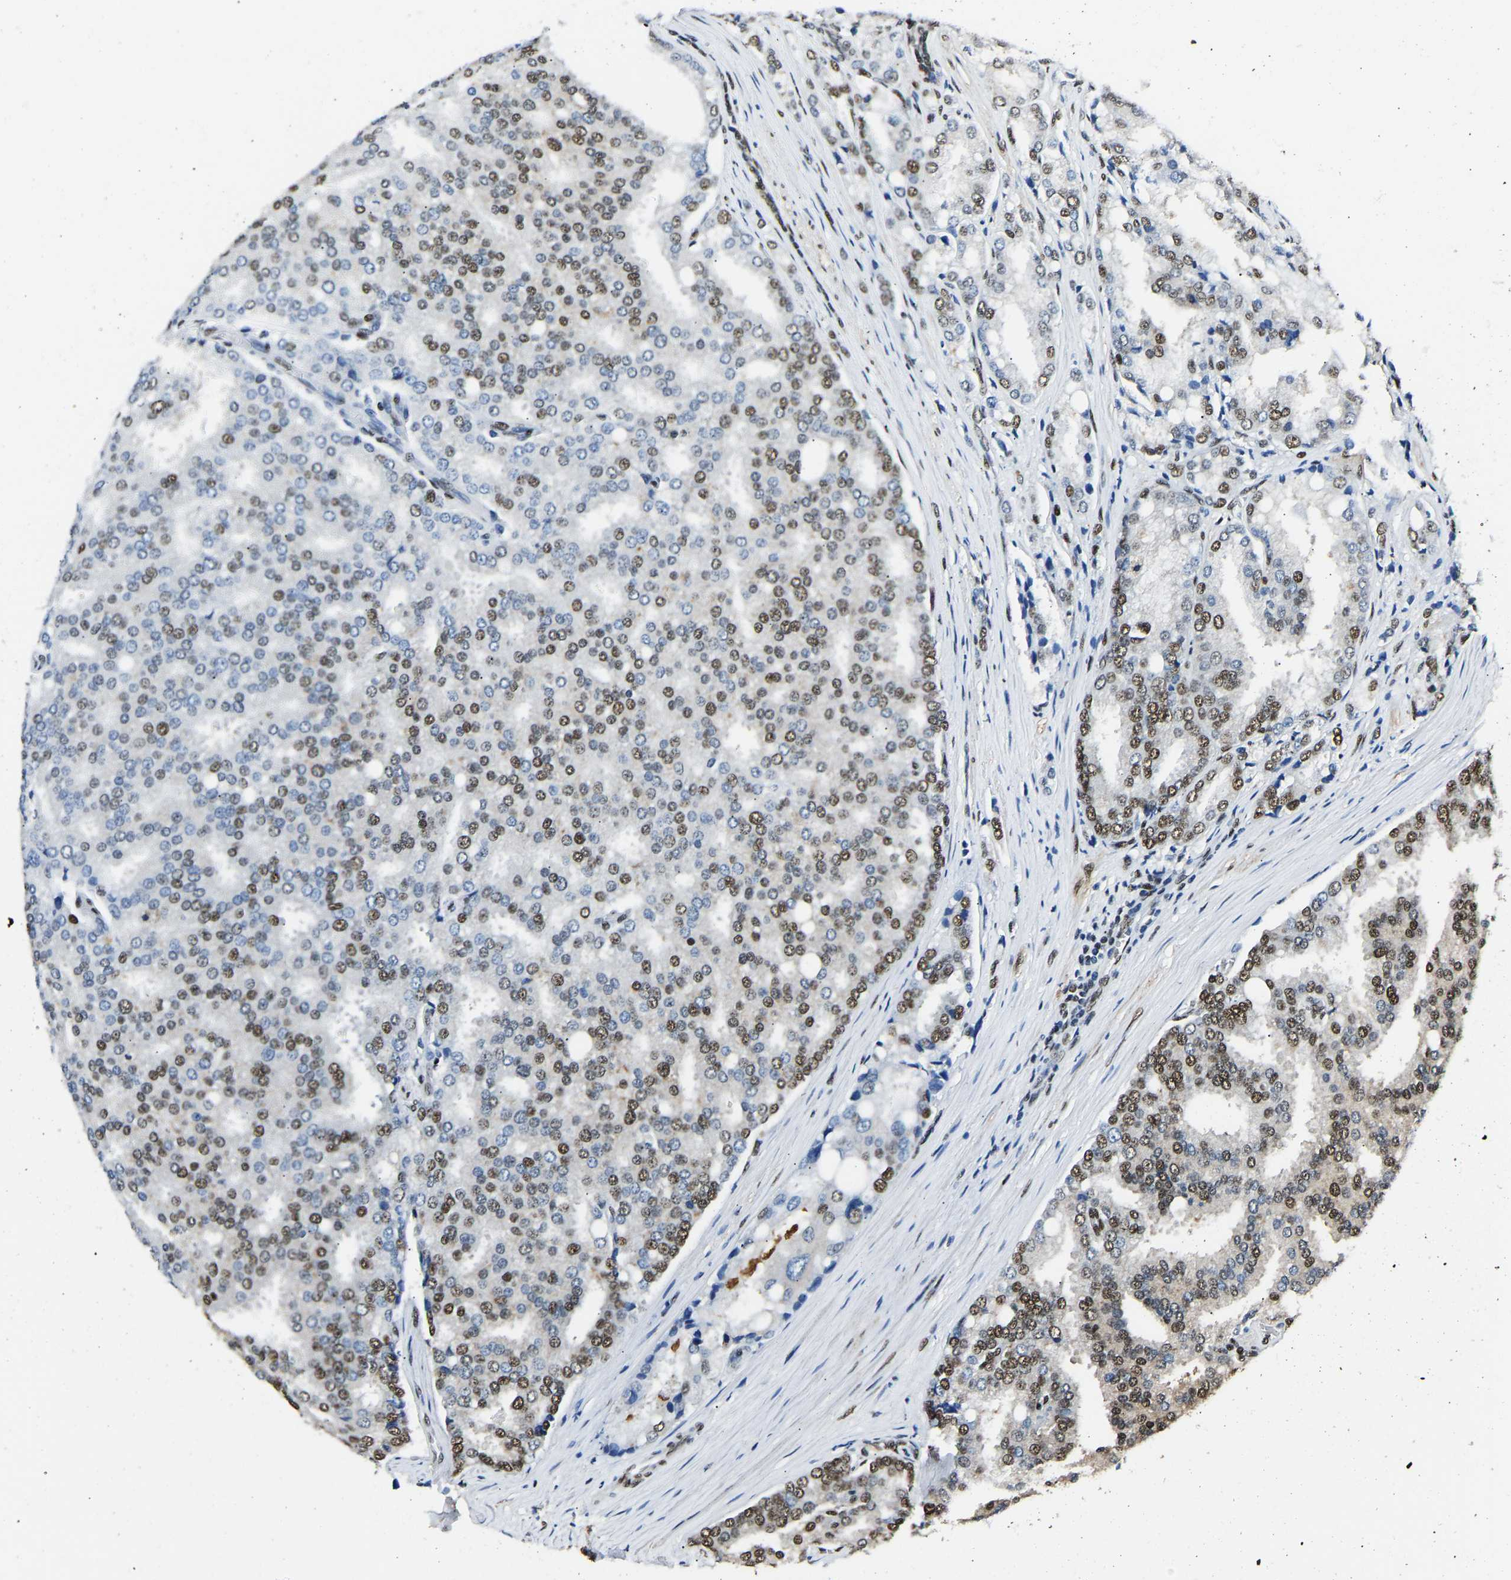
{"staining": {"intensity": "moderate", "quantity": "25%-75%", "location": "nuclear"}, "tissue": "prostate cancer", "cell_type": "Tumor cells", "image_type": "cancer", "snomed": [{"axis": "morphology", "description": "Adenocarcinoma, High grade"}, {"axis": "topography", "description": "Prostate"}], "caption": "This is an image of immunohistochemistry (IHC) staining of prostate high-grade adenocarcinoma, which shows moderate positivity in the nuclear of tumor cells.", "gene": "SAFB", "patient": {"sex": "male", "age": 50}}